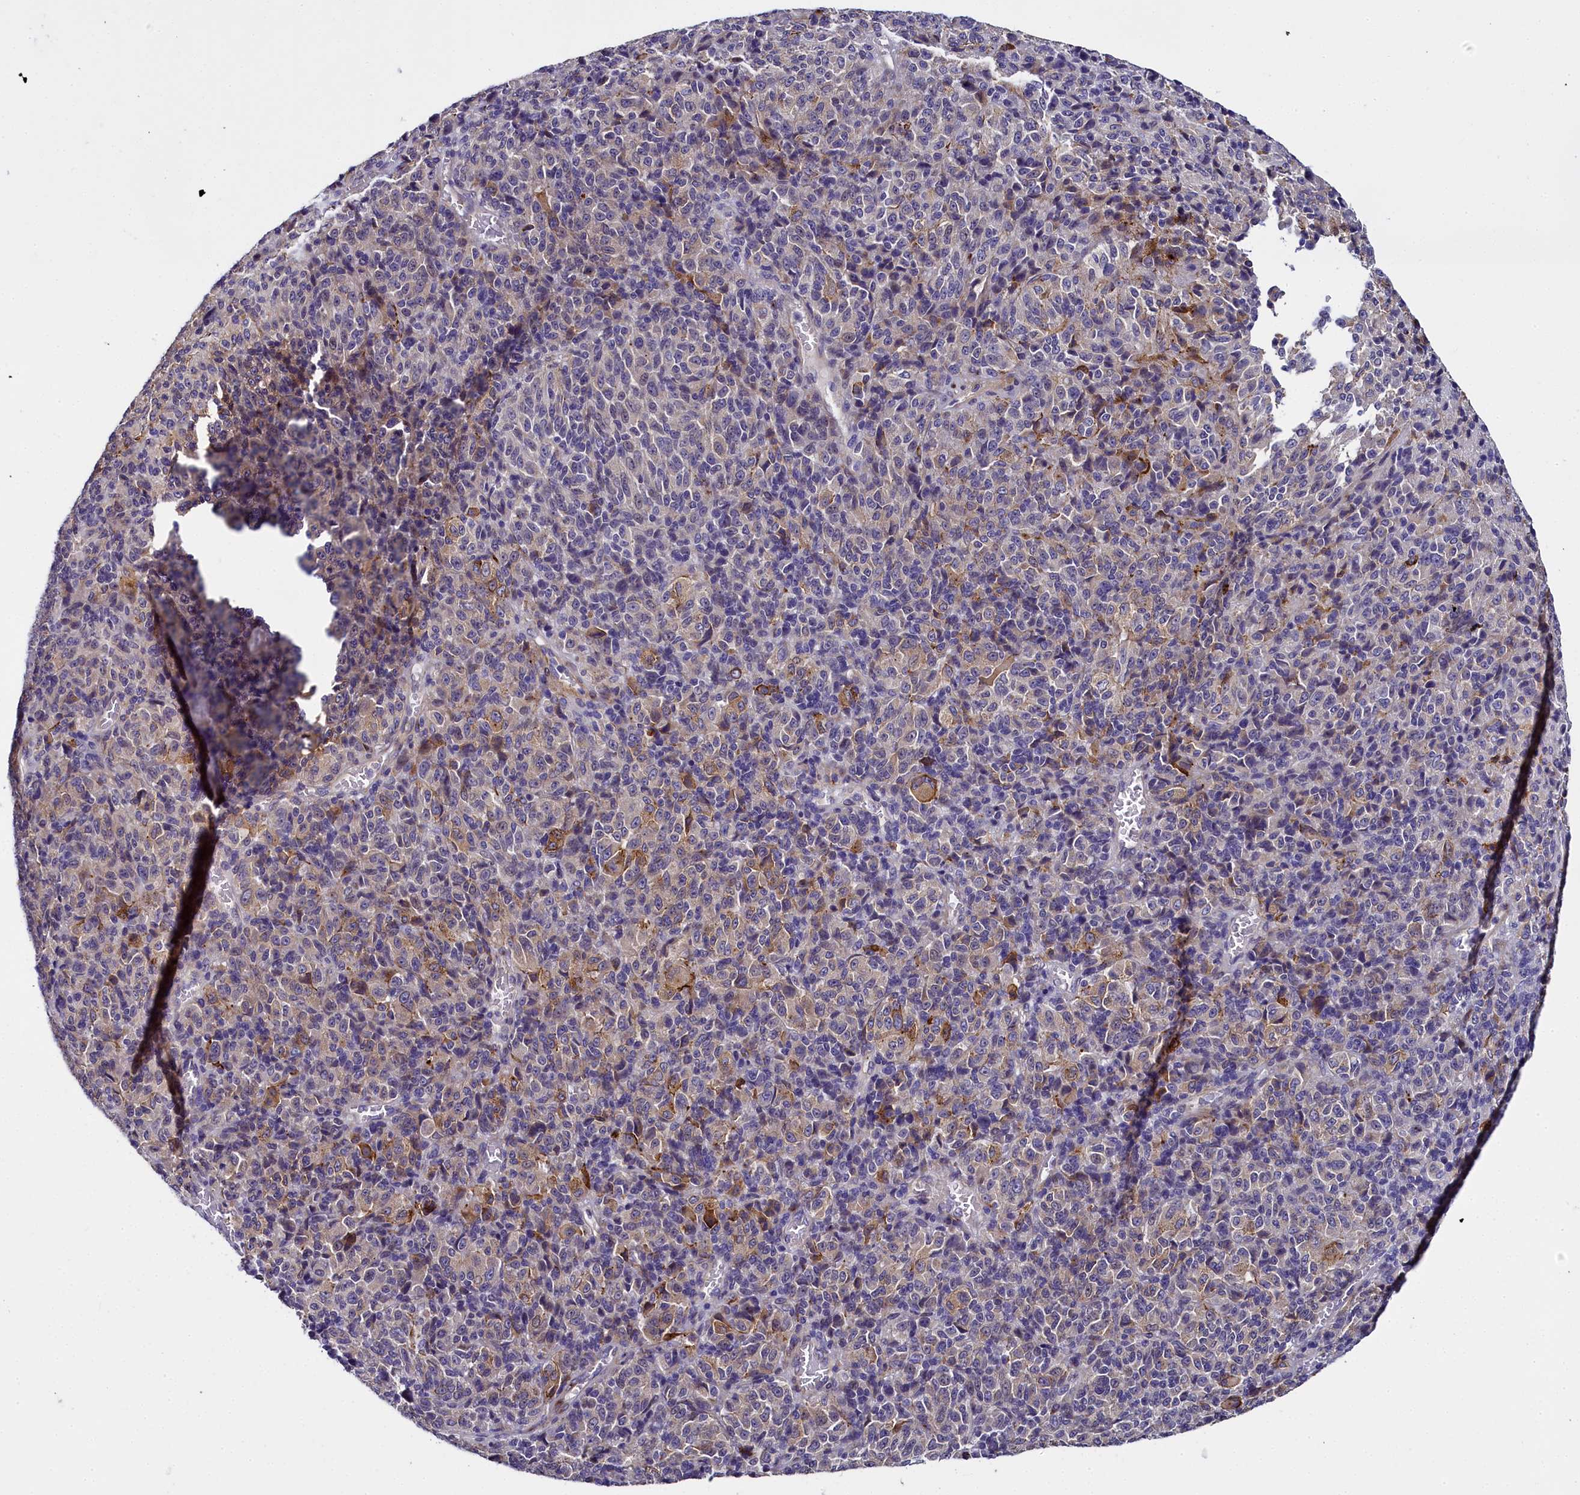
{"staining": {"intensity": "moderate", "quantity": "<25%", "location": "cytoplasmic/membranous"}, "tissue": "melanoma", "cell_type": "Tumor cells", "image_type": "cancer", "snomed": [{"axis": "morphology", "description": "Malignant melanoma, Metastatic site"}, {"axis": "topography", "description": "Brain"}], "caption": "Moderate cytoplasmic/membranous protein staining is appreciated in about <25% of tumor cells in melanoma.", "gene": "MRC2", "patient": {"sex": "female", "age": 56}}